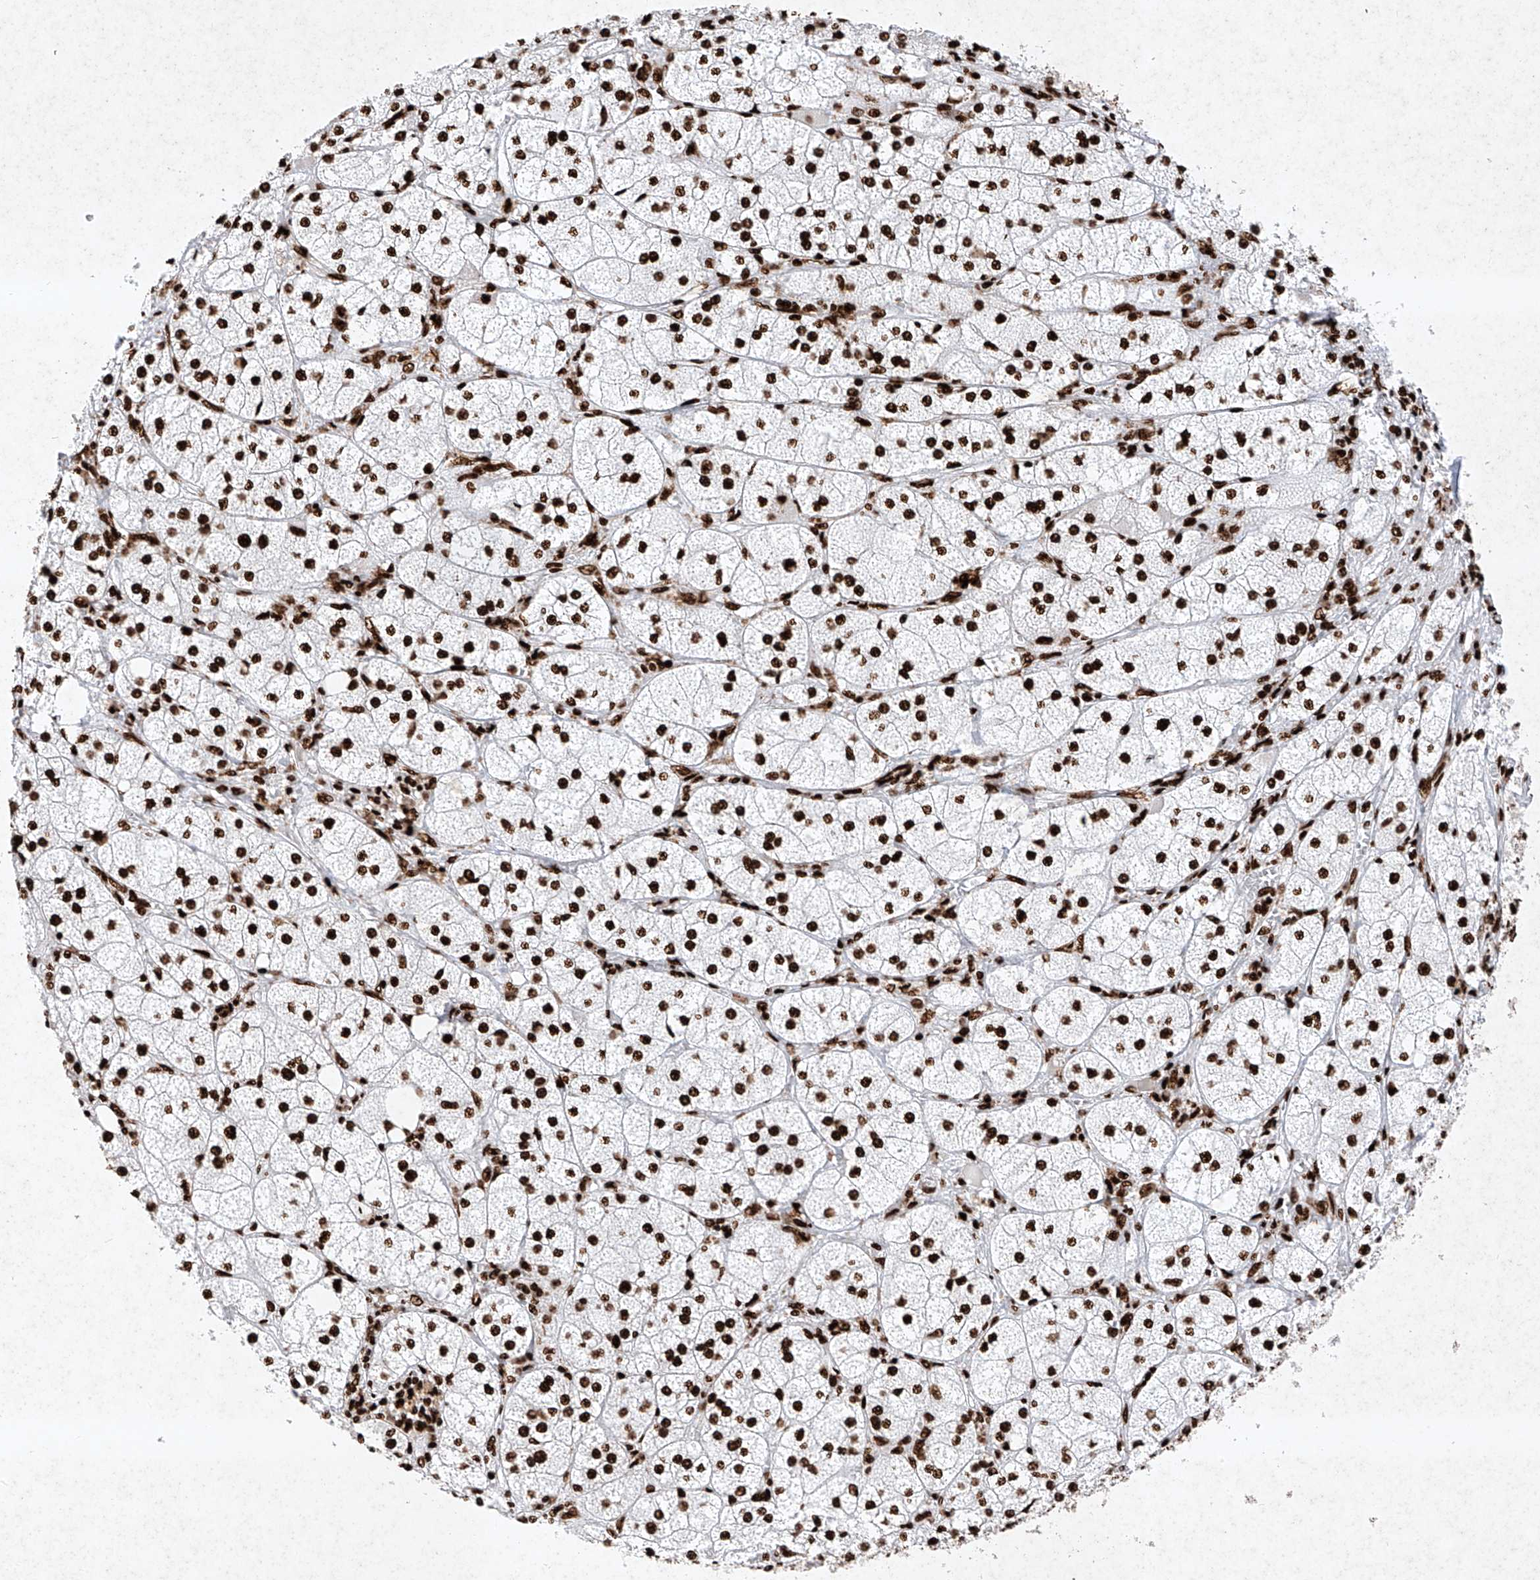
{"staining": {"intensity": "strong", "quantity": ">75%", "location": "nuclear"}, "tissue": "adrenal gland", "cell_type": "Glandular cells", "image_type": "normal", "snomed": [{"axis": "morphology", "description": "Normal tissue, NOS"}, {"axis": "topography", "description": "Adrenal gland"}], "caption": "A high-resolution histopathology image shows immunohistochemistry staining of unremarkable adrenal gland, which shows strong nuclear expression in approximately >75% of glandular cells.", "gene": "SRSF6", "patient": {"sex": "female", "age": 61}}